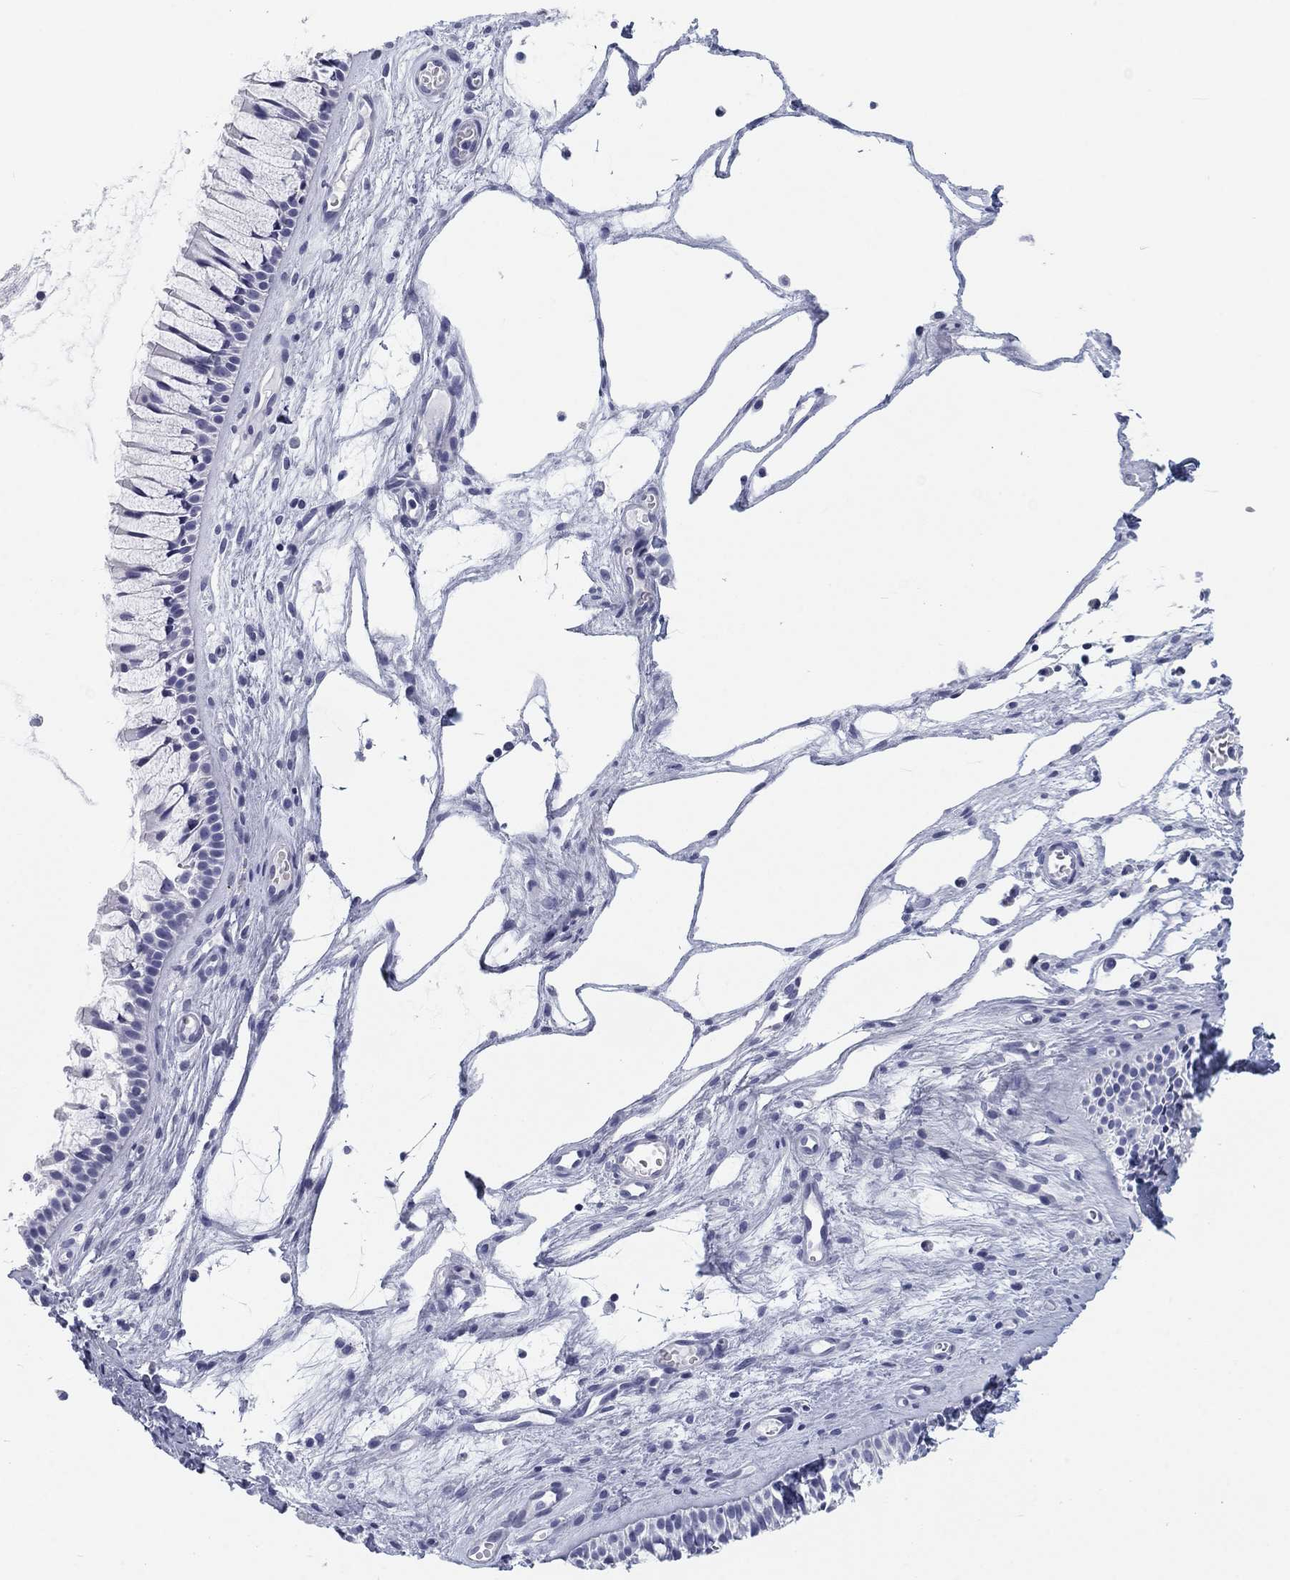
{"staining": {"intensity": "negative", "quantity": "none", "location": "none"}, "tissue": "nasopharynx", "cell_type": "Respiratory epithelial cells", "image_type": "normal", "snomed": [{"axis": "morphology", "description": "Normal tissue, NOS"}, {"axis": "topography", "description": "Nasopharynx"}], "caption": "This is an immunohistochemistry histopathology image of normal nasopharynx. There is no expression in respiratory epithelial cells.", "gene": "CALB1", "patient": {"sex": "male", "age": 51}}